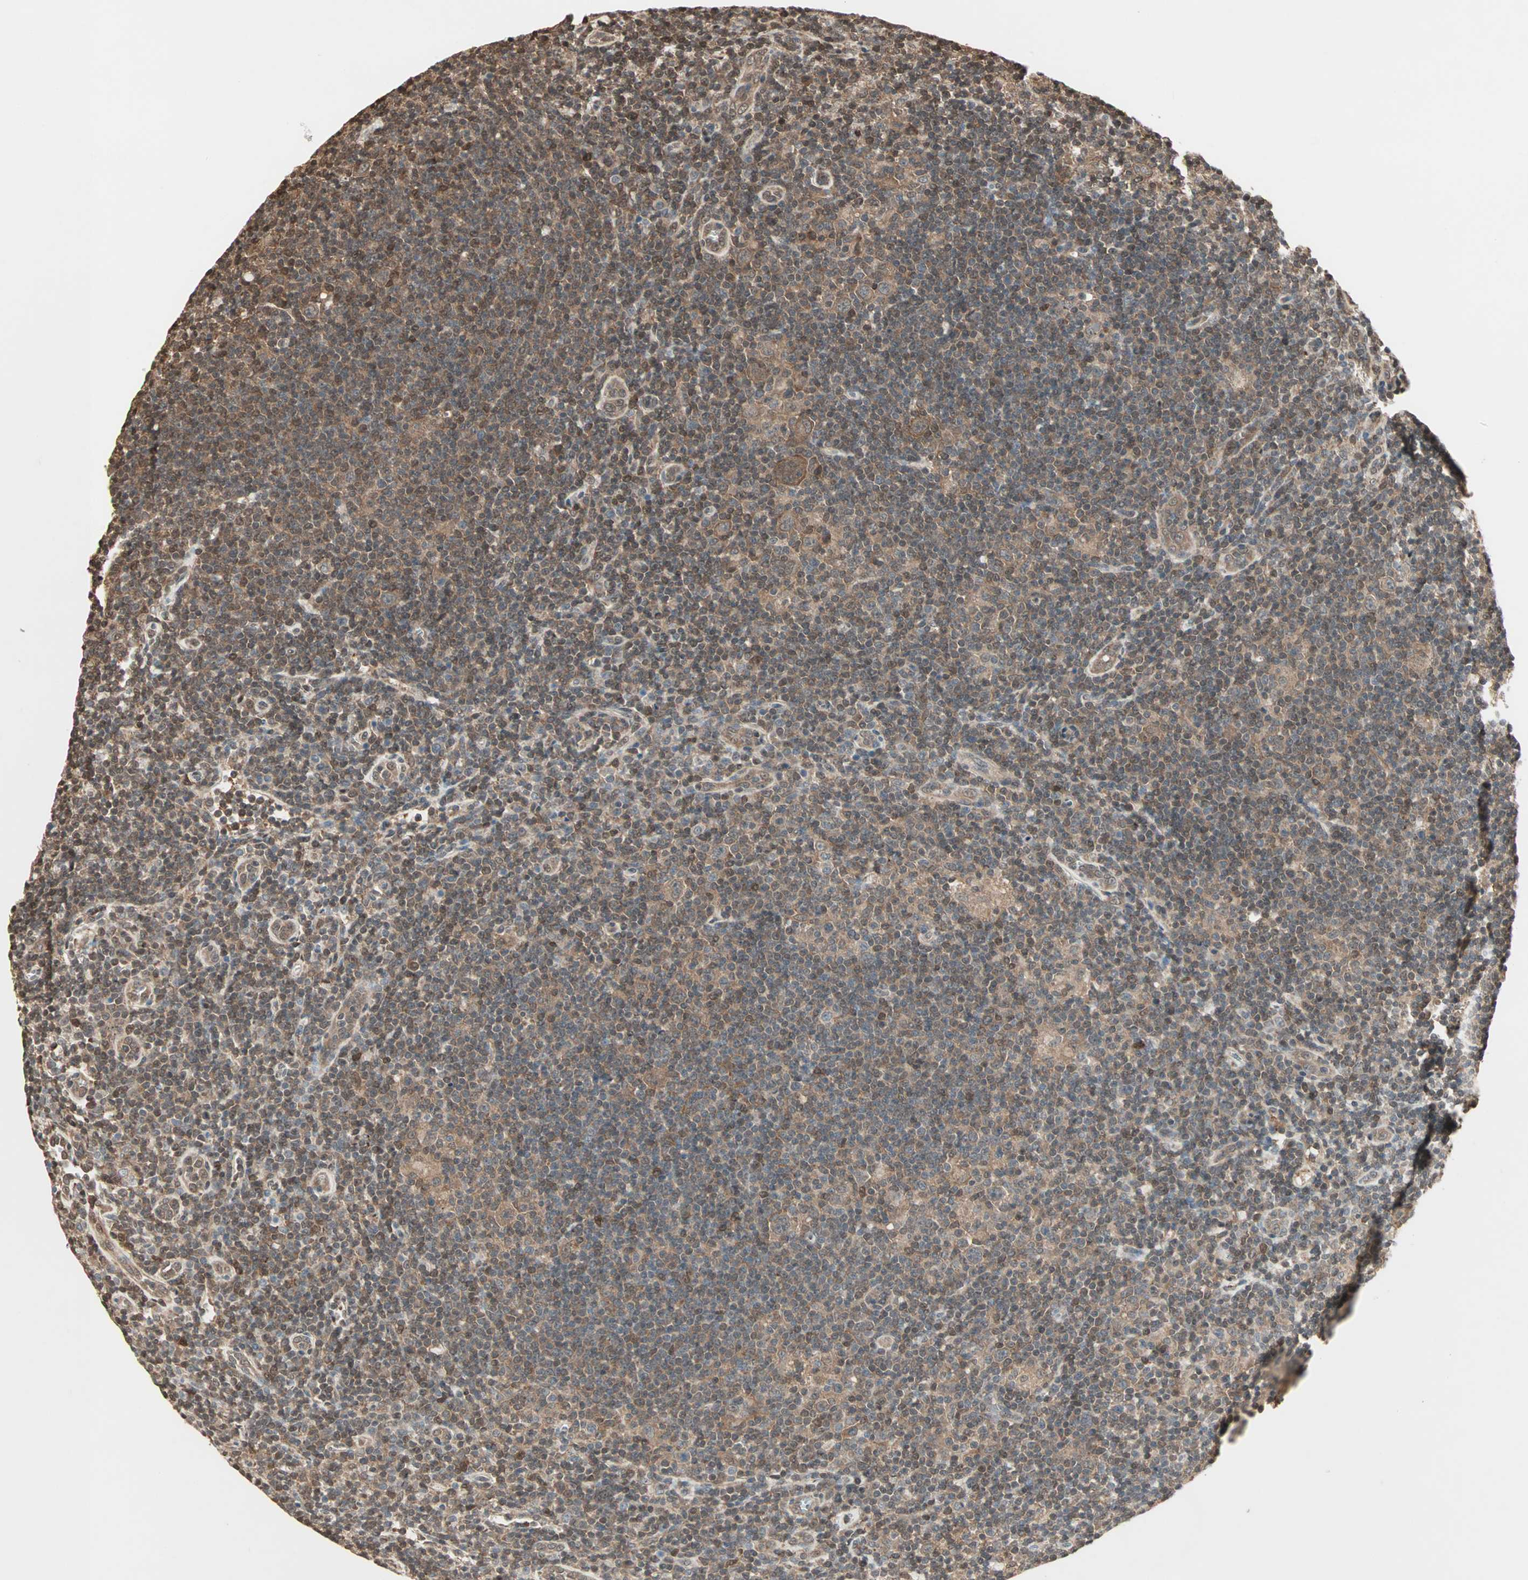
{"staining": {"intensity": "moderate", "quantity": ">75%", "location": "cytoplasmic/membranous,nuclear"}, "tissue": "lymphoma", "cell_type": "Tumor cells", "image_type": "cancer", "snomed": [{"axis": "morphology", "description": "Hodgkin's disease, NOS"}, {"axis": "topography", "description": "Lymph node"}], "caption": "This is a micrograph of immunohistochemistry staining of Hodgkin's disease, which shows moderate expression in the cytoplasmic/membranous and nuclear of tumor cells.", "gene": "DRG2", "patient": {"sex": "female", "age": 57}}